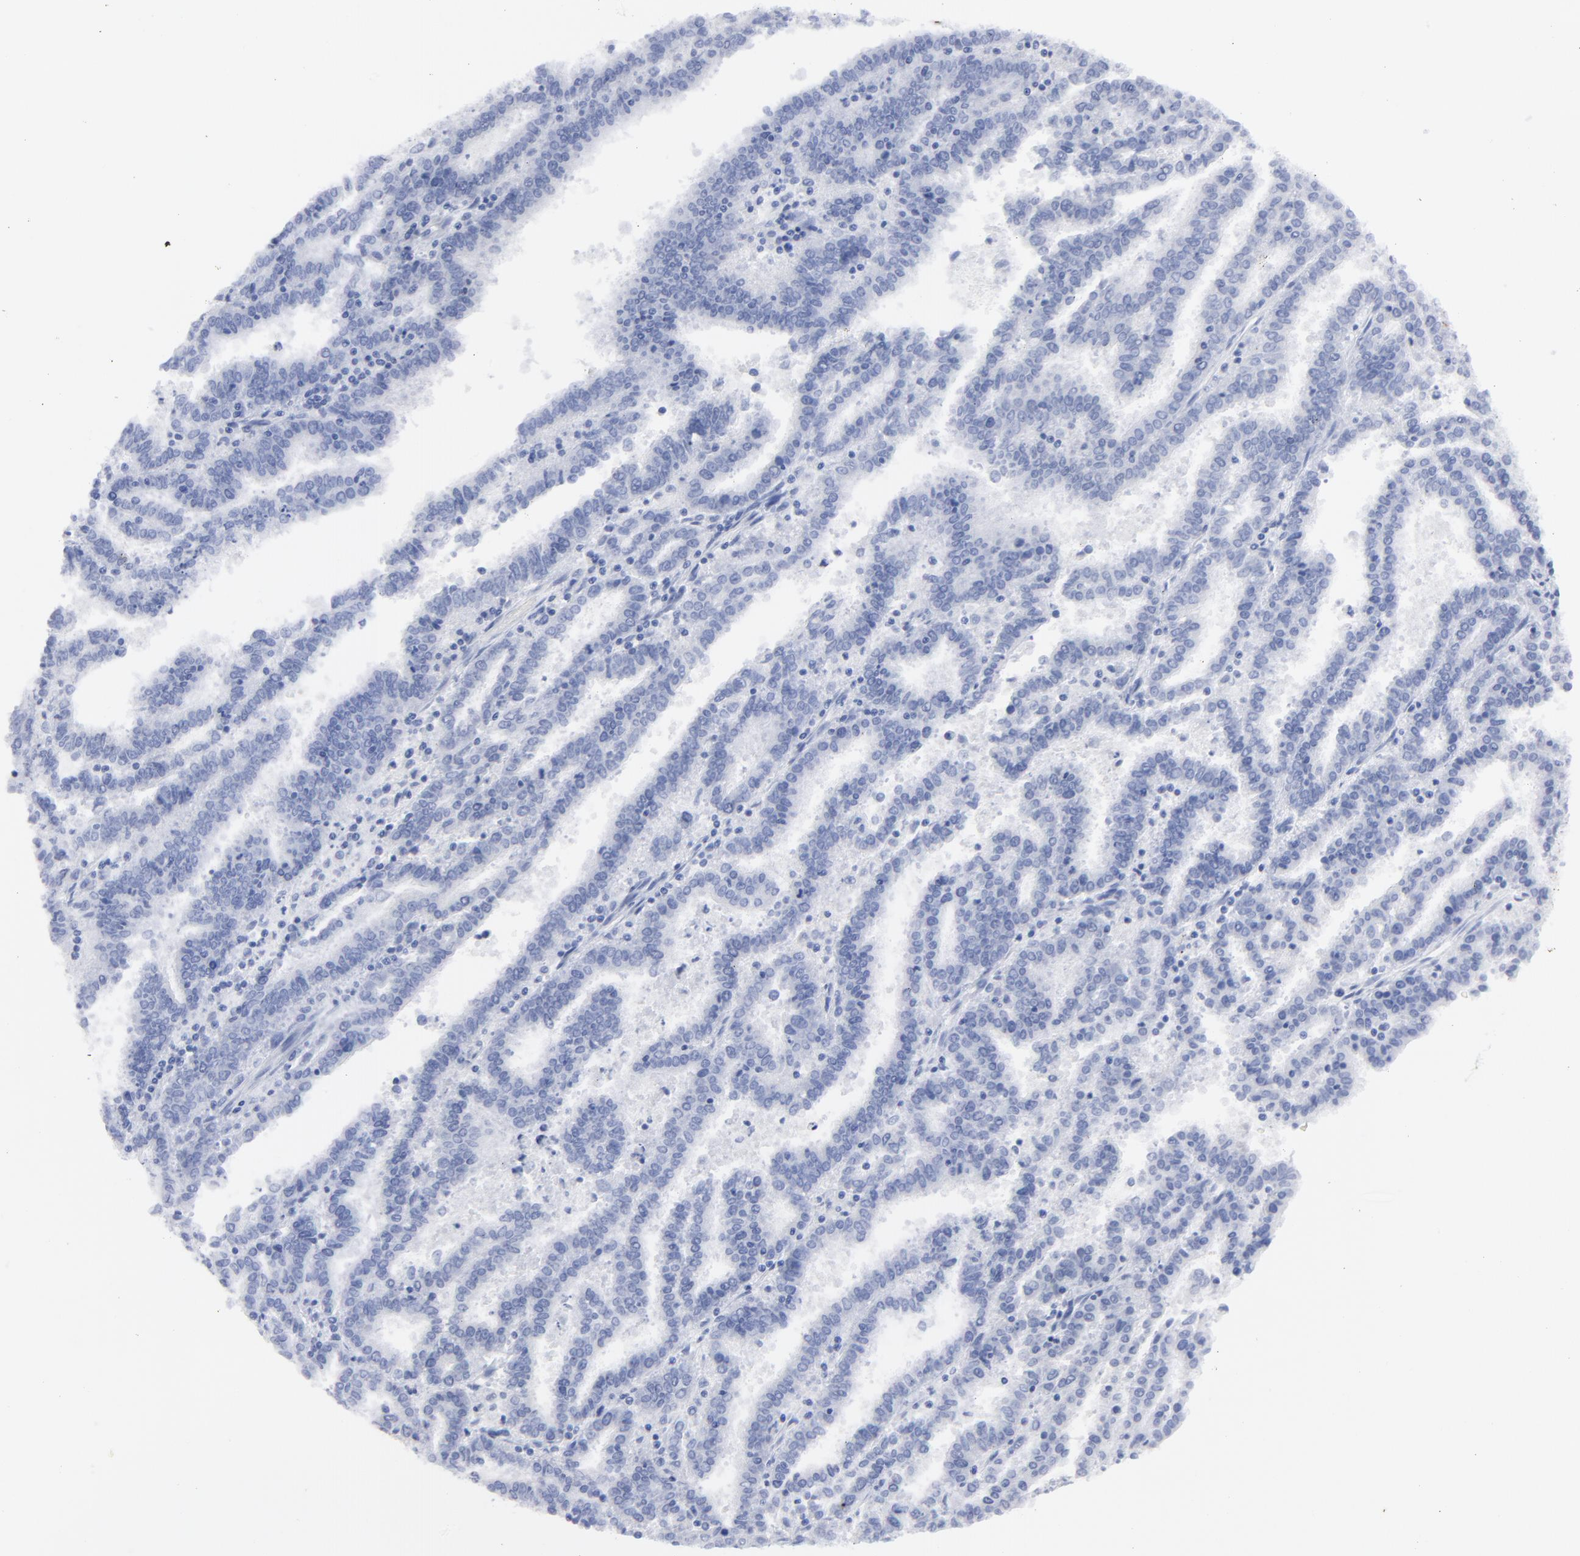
{"staining": {"intensity": "negative", "quantity": "none", "location": "none"}, "tissue": "endometrial cancer", "cell_type": "Tumor cells", "image_type": "cancer", "snomed": [{"axis": "morphology", "description": "Adenocarcinoma, NOS"}, {"axis": "topography", "description": "Uterus"}], "caption": "Immunohistochemistry (IHC) micrograph of adenocarcinoma (endometrial) stained for a protein (brown), which demonstrates no positivity in tumor cells. (DAB immunohistochemistry visualized using brightfield microscopy, high magnification).", "gene": "CNTN3", "patient": {"sex": "female", "age": 83}}